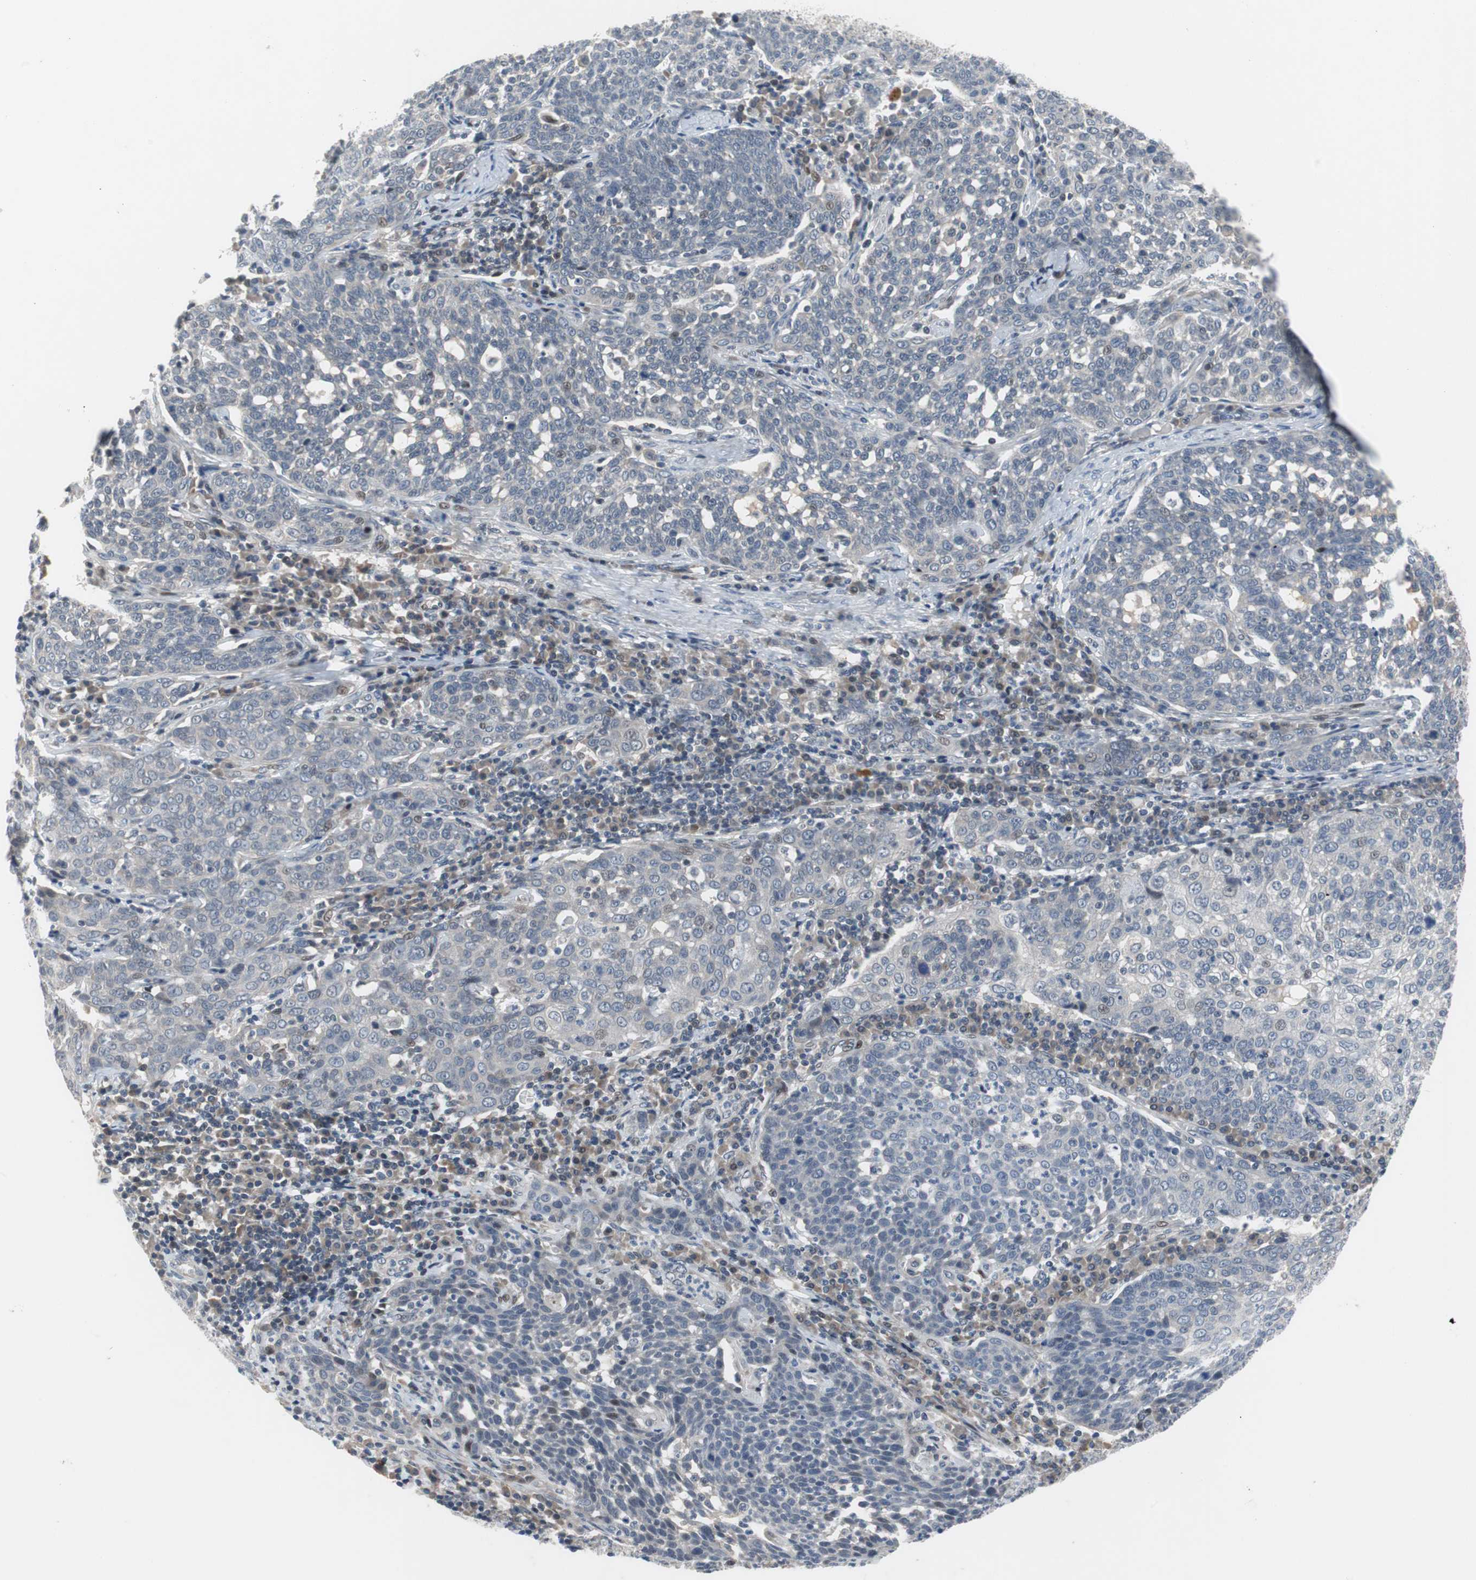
{"staining": {"intensity": "weak", "quantity": "<25%", "location": "nuclear"}, "tissue": "cervical cancer", "cell_type": "Tumor cells", "image_type": "cancer", "snomed": [{"axis": "morphology", "description": "Squamous cell carcinoma, NOS"}, {"axis": "topography", "description": "Cervix"}], "caption": "The IHC photomicrograph has no significant positivity in tumor cells of squamous cell carcinoma (cervical) tissue.", "gene": "MAP2K4", "patient": {"sex": "female", "age": 34}}